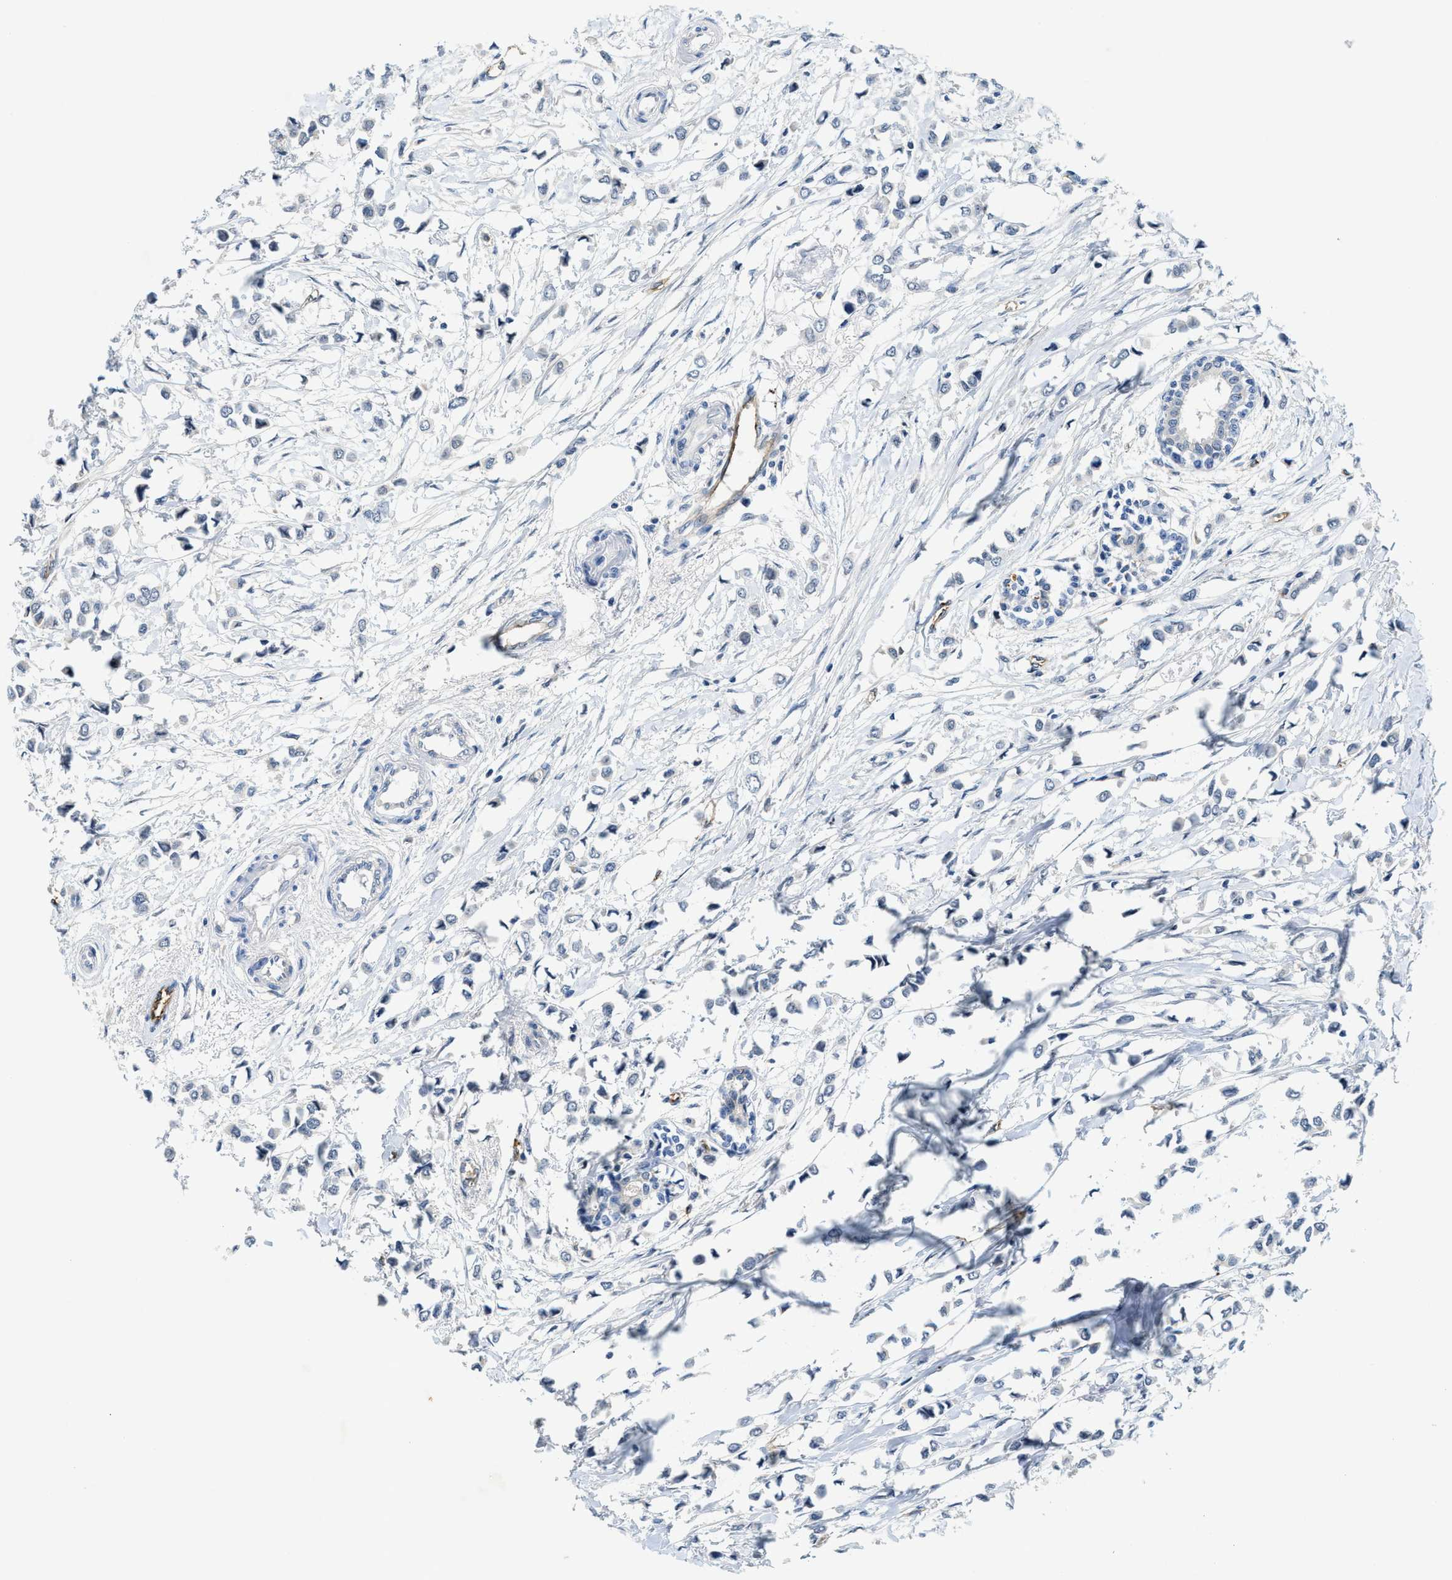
{"staining": {"intensity": "negative", "quantity": "none", "location": "none"}, "tissue": "breast cancer", "cell_type": "Tumor cells", "image_type": "cancer", "snomed": [{"axis": "morphology", "description": "Lobular carcinoma"}, {"axis": "topography", "description": "Breast"}], "caption": "Immunohistochemistry (IHC) of breast cancer (lobular carcinoma) reveals no positivity in tumor cells. Nuclei are stained in blue.", "gene": "SLCO2A1", "patient": {"sex": "female", "age": 51}}